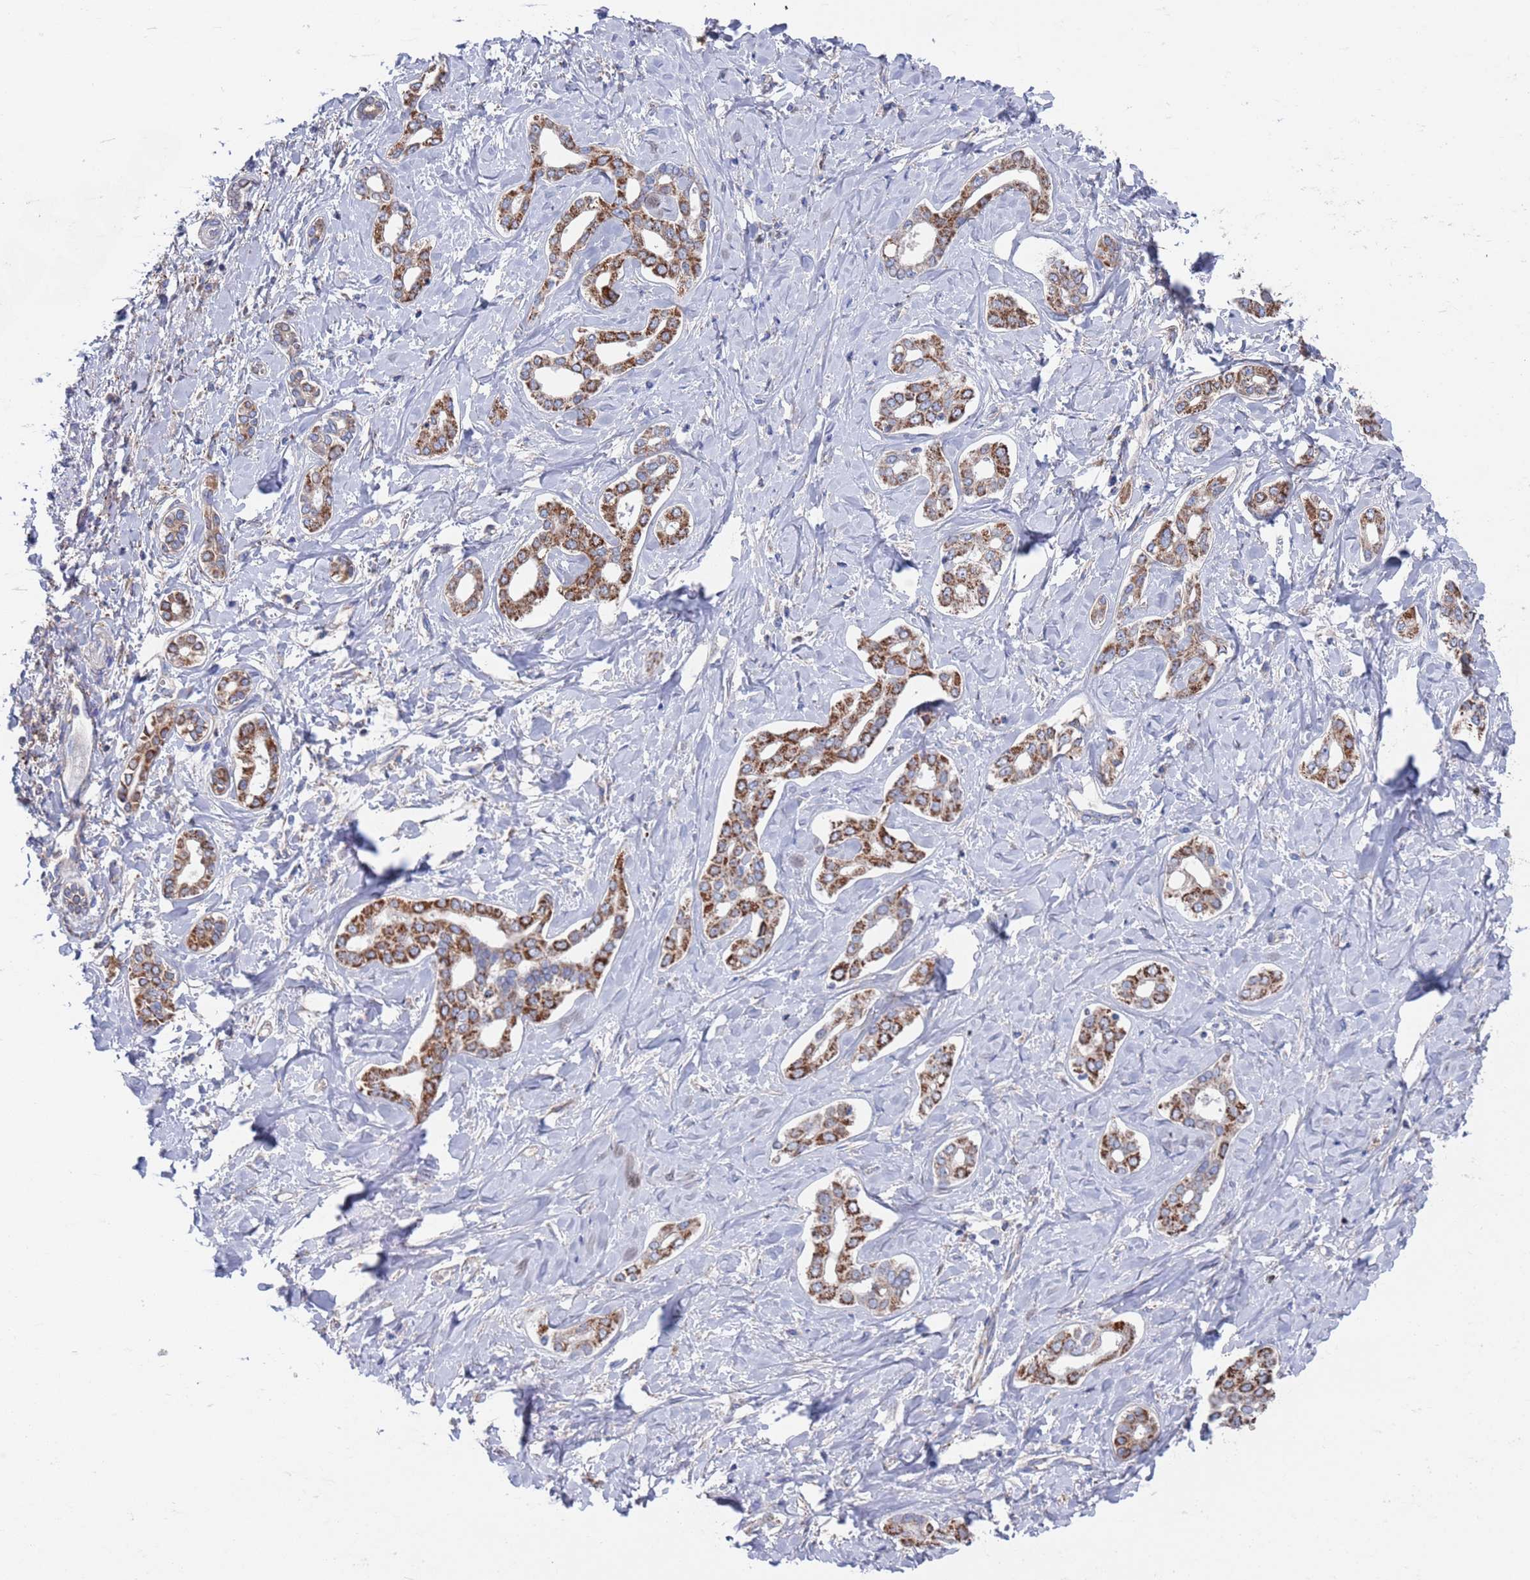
{"staining": {"intensity": "moderate", "quantity": ">75%", "location": "cytoplasmic/membranous"}, "tissue": "liver cancer", "cell_type": "Tumor cells", "image_type": "cancer", "snomed": [{"axis": "morphology", "description": "Cholangiocarcinoma"}, {"axis": "topography", "description": "Liver"}], "caption": "DAB immunohistochemical staining of liver cancer (cholangiocarcinoma) exhibits moderate cytoplasmic/membranous protein positivity in about >75% of tumor cells.", "gene": "CHCHD6", "patient": {"sex": "female", "age": 77}}